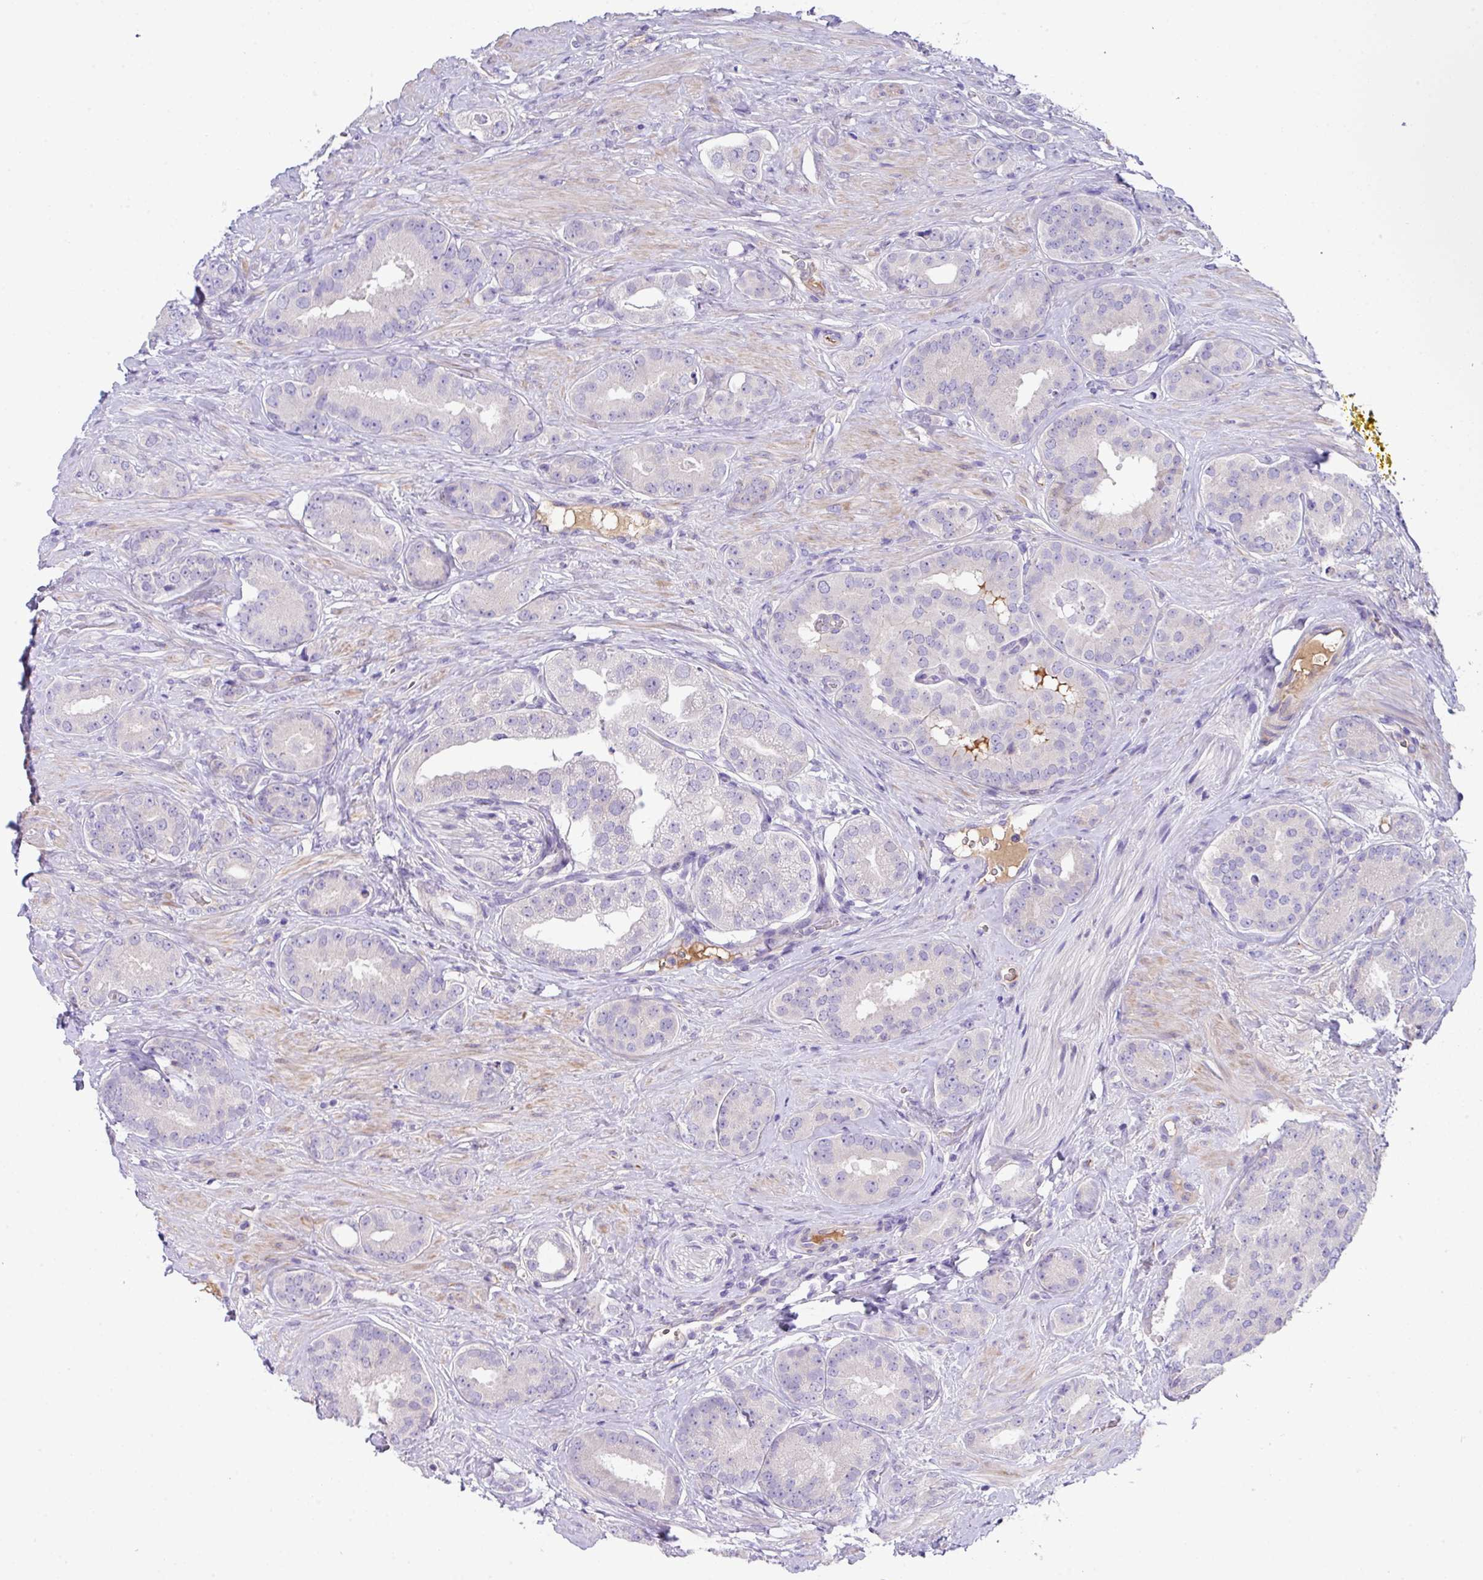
{"staining": {"intensity": "negative", "quantity": "none", "location": "none"}, "tissue": "prostate cancer", "cell_type": "Tumor cells", "image_type": "cancer", "snomed": [{"axis": "morphology", "description": "Adenocarcinoma, High grade"}, {"axis": "topography", "description": "Prostate"}], "caption": "High power microscopy image of an IHC histopathology image of prostate cancer, revealing no significant positivity in tumor cells.", "gene": "DNAL1", "patient": {"sex": "male", "age": 63}}